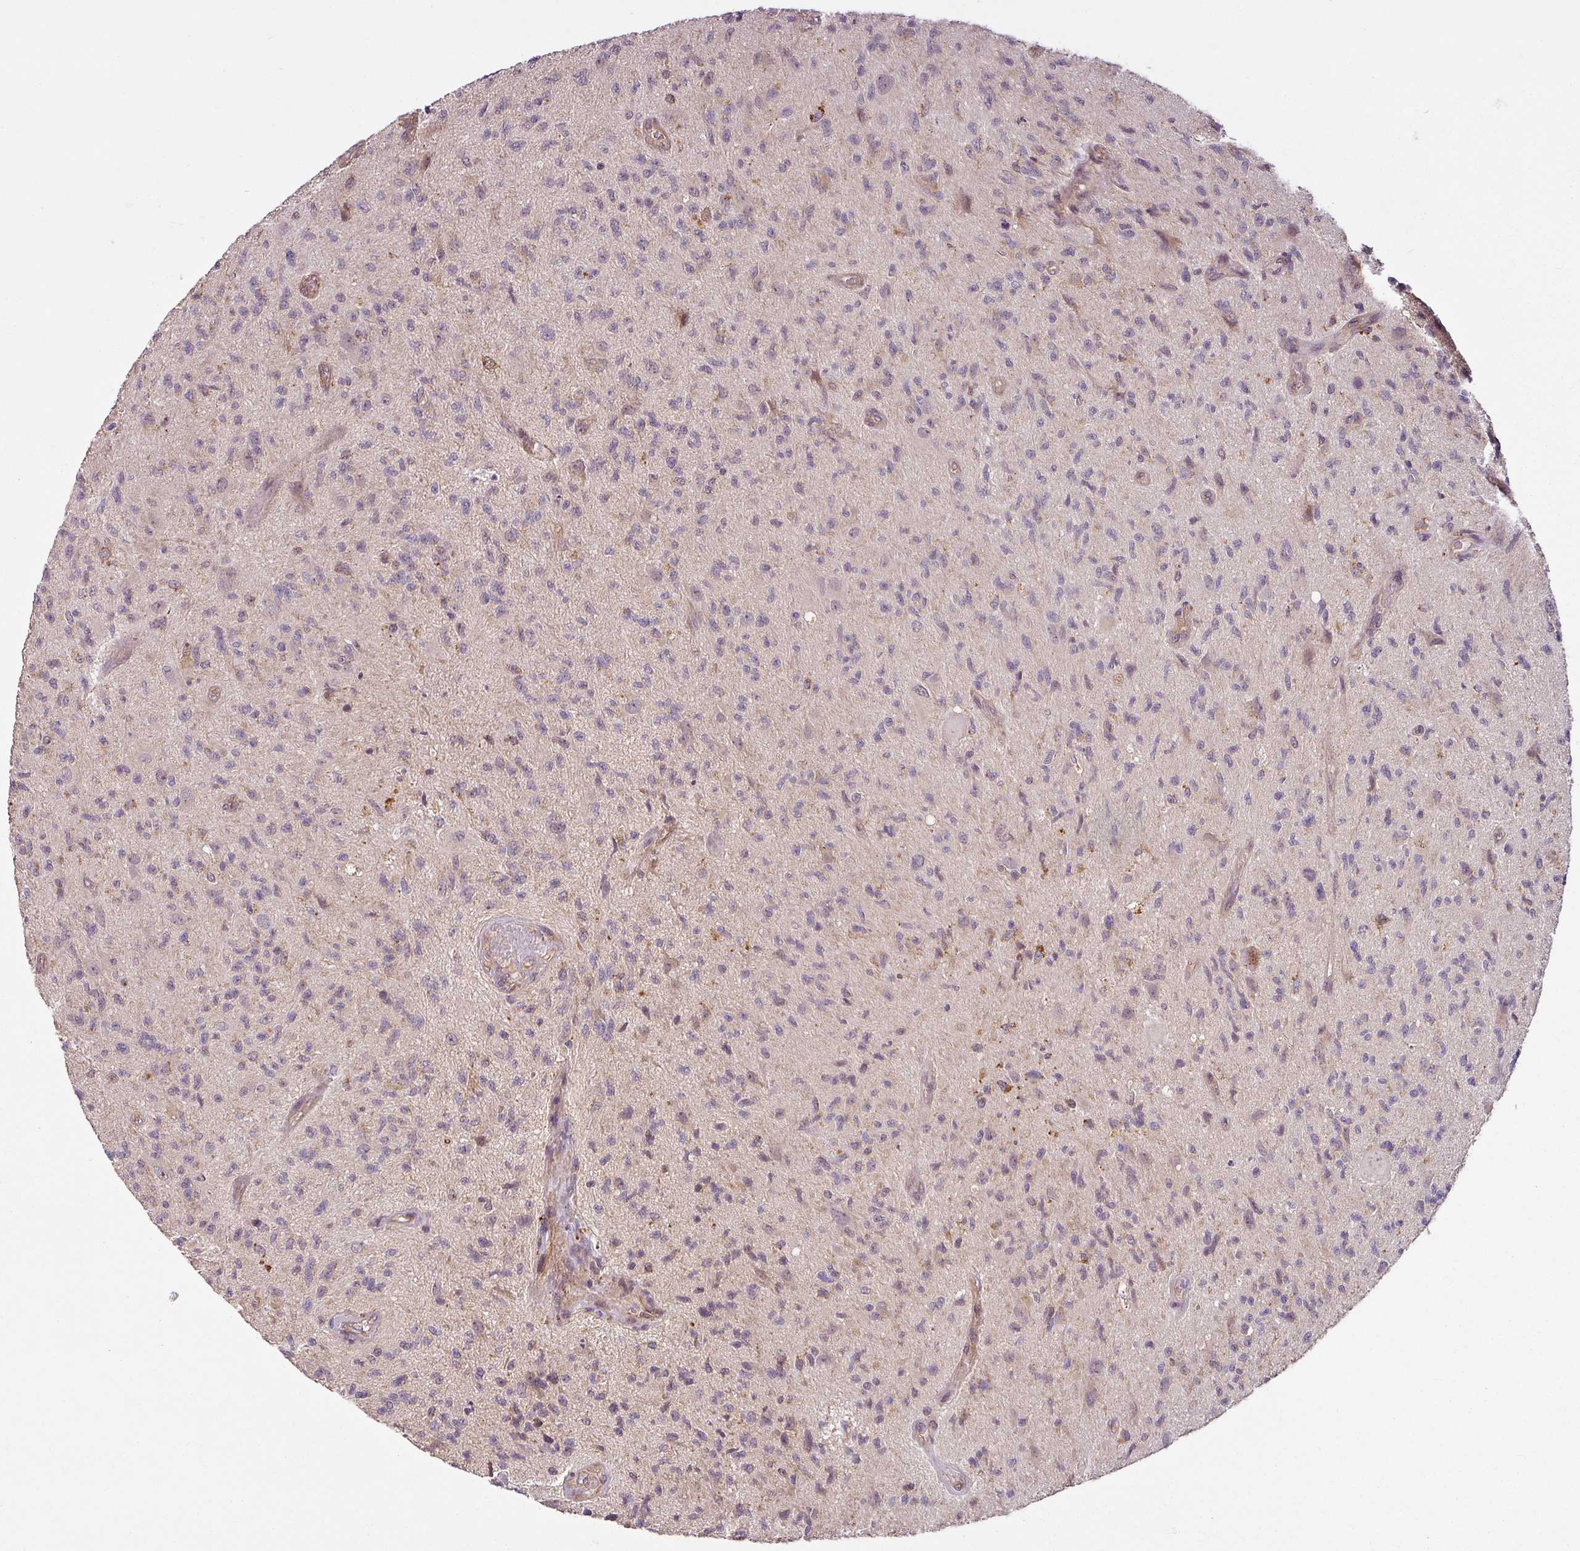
{"staining": {"intensity": "weak", "quantity": "25%-75%", "location": "cytoplasmic/membranous,nuclear"}, "tissue": "glioma", "cell_type": "Tumor cells", "image_type": "cancer", "snomed": [{"axis": "morphology", "description": "Glioma, malignant, High grade"}, {"axis": "topography", "description": "Brain"}], "caption": "Glioma stained with a brown dye shows weak cytoplasmic/membranous and nuclear positive expression in about 25%-75% of tumor cells.", "gene": "DIMT1", "patient": {"sex": "male", "age": 67}}